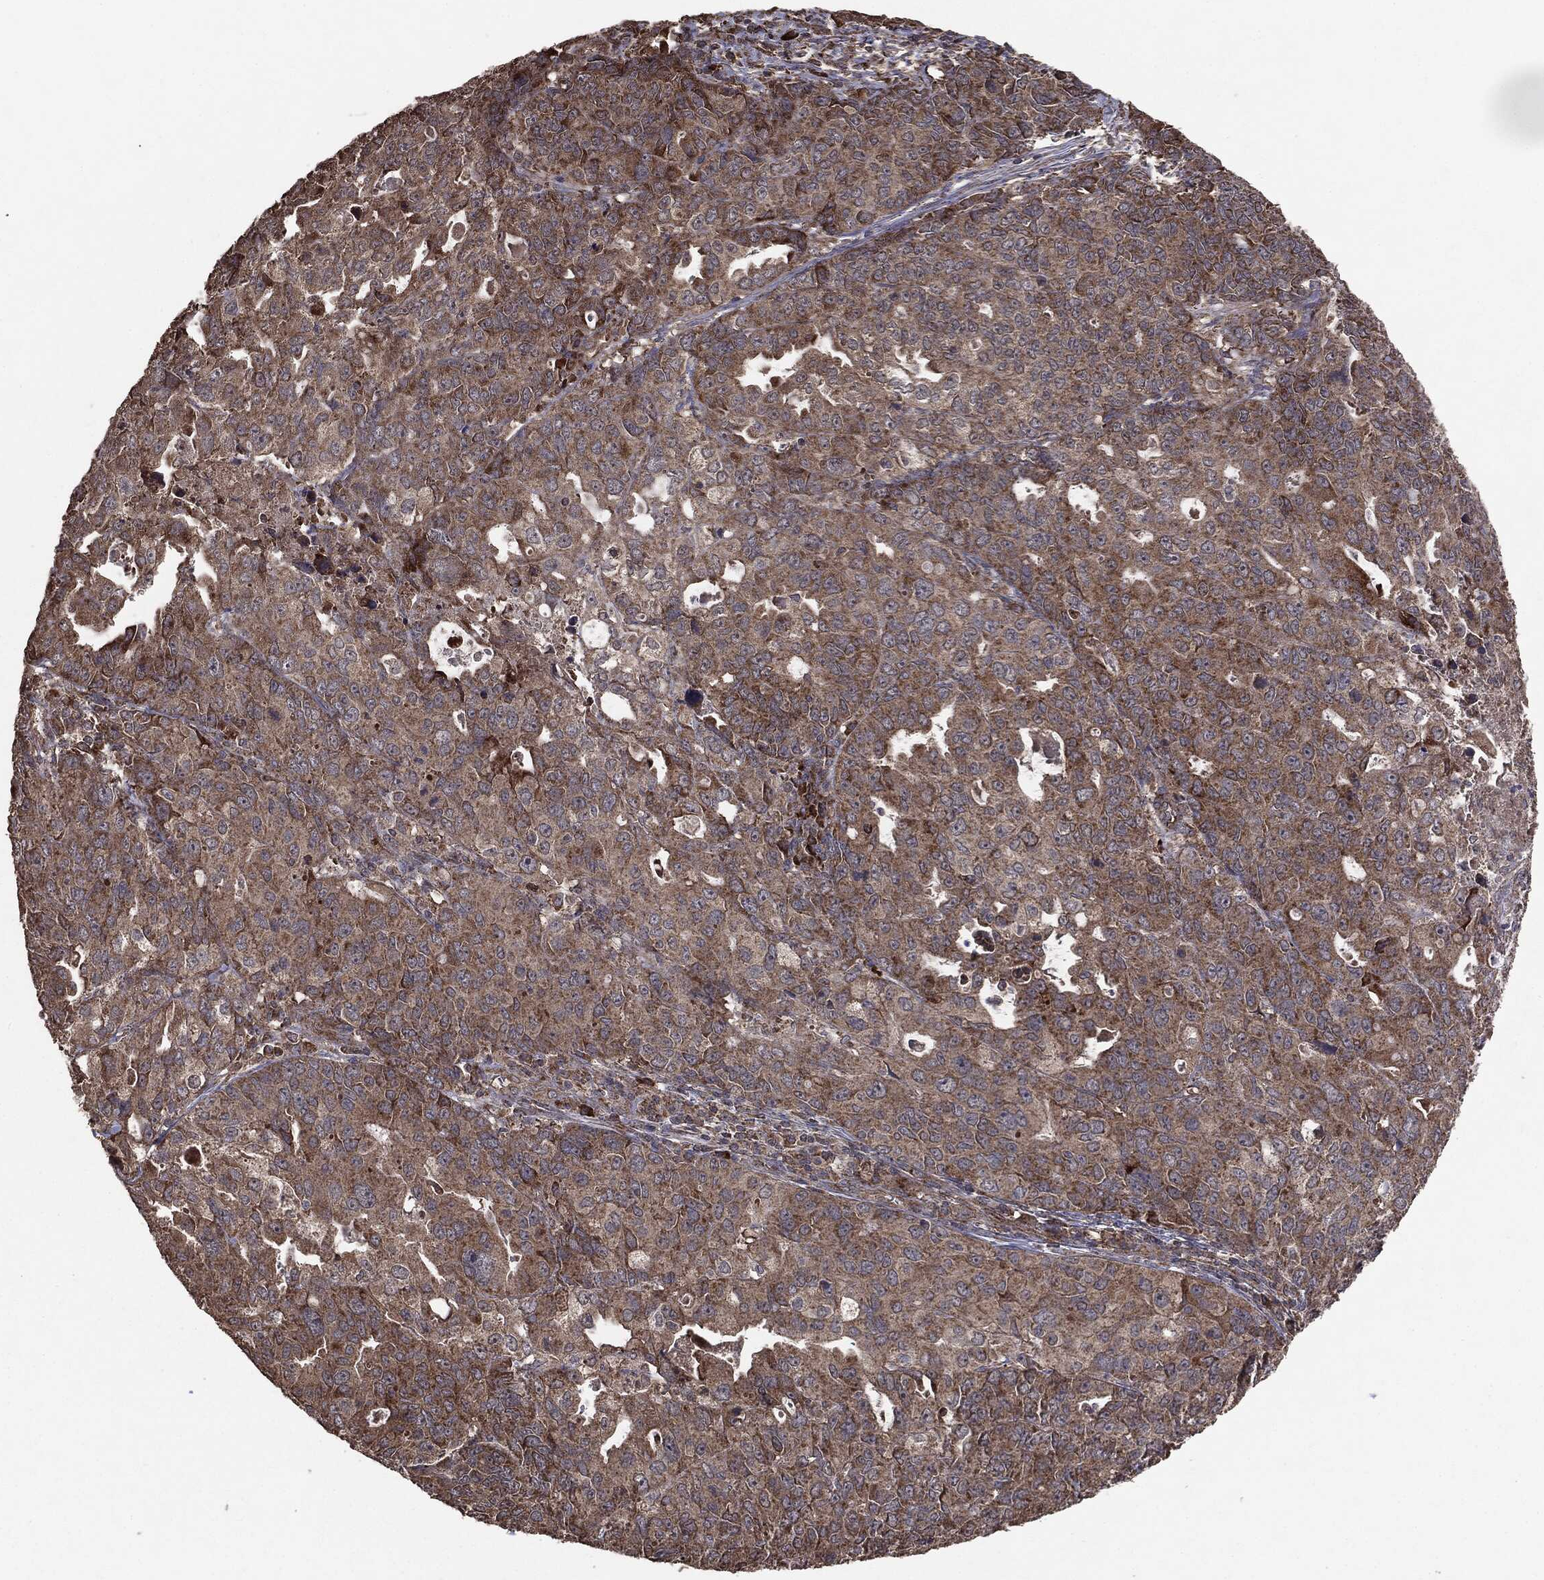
{"staining": {"intensity": "strong", "quantity": ">75%", "location": "cytoplasmic/membranous"}, "tissue": "endometrial cancer", "cell_type": "Tumor cells", "image_type": "cancer", "snomed": [{"axis": "morphology", "description": "Adenocarcinoma, NOS"}, {"axis": "topography", "description": "Uterus"}], "caption": "Endometrial adenocarcinoma was stained to show a protein in brown. There is high levels of strong cytoplasmic/membranous staining in about >75% of tumor cells.", "gene": "MTOR", "patient": {"sex": "female", "age": 79}}